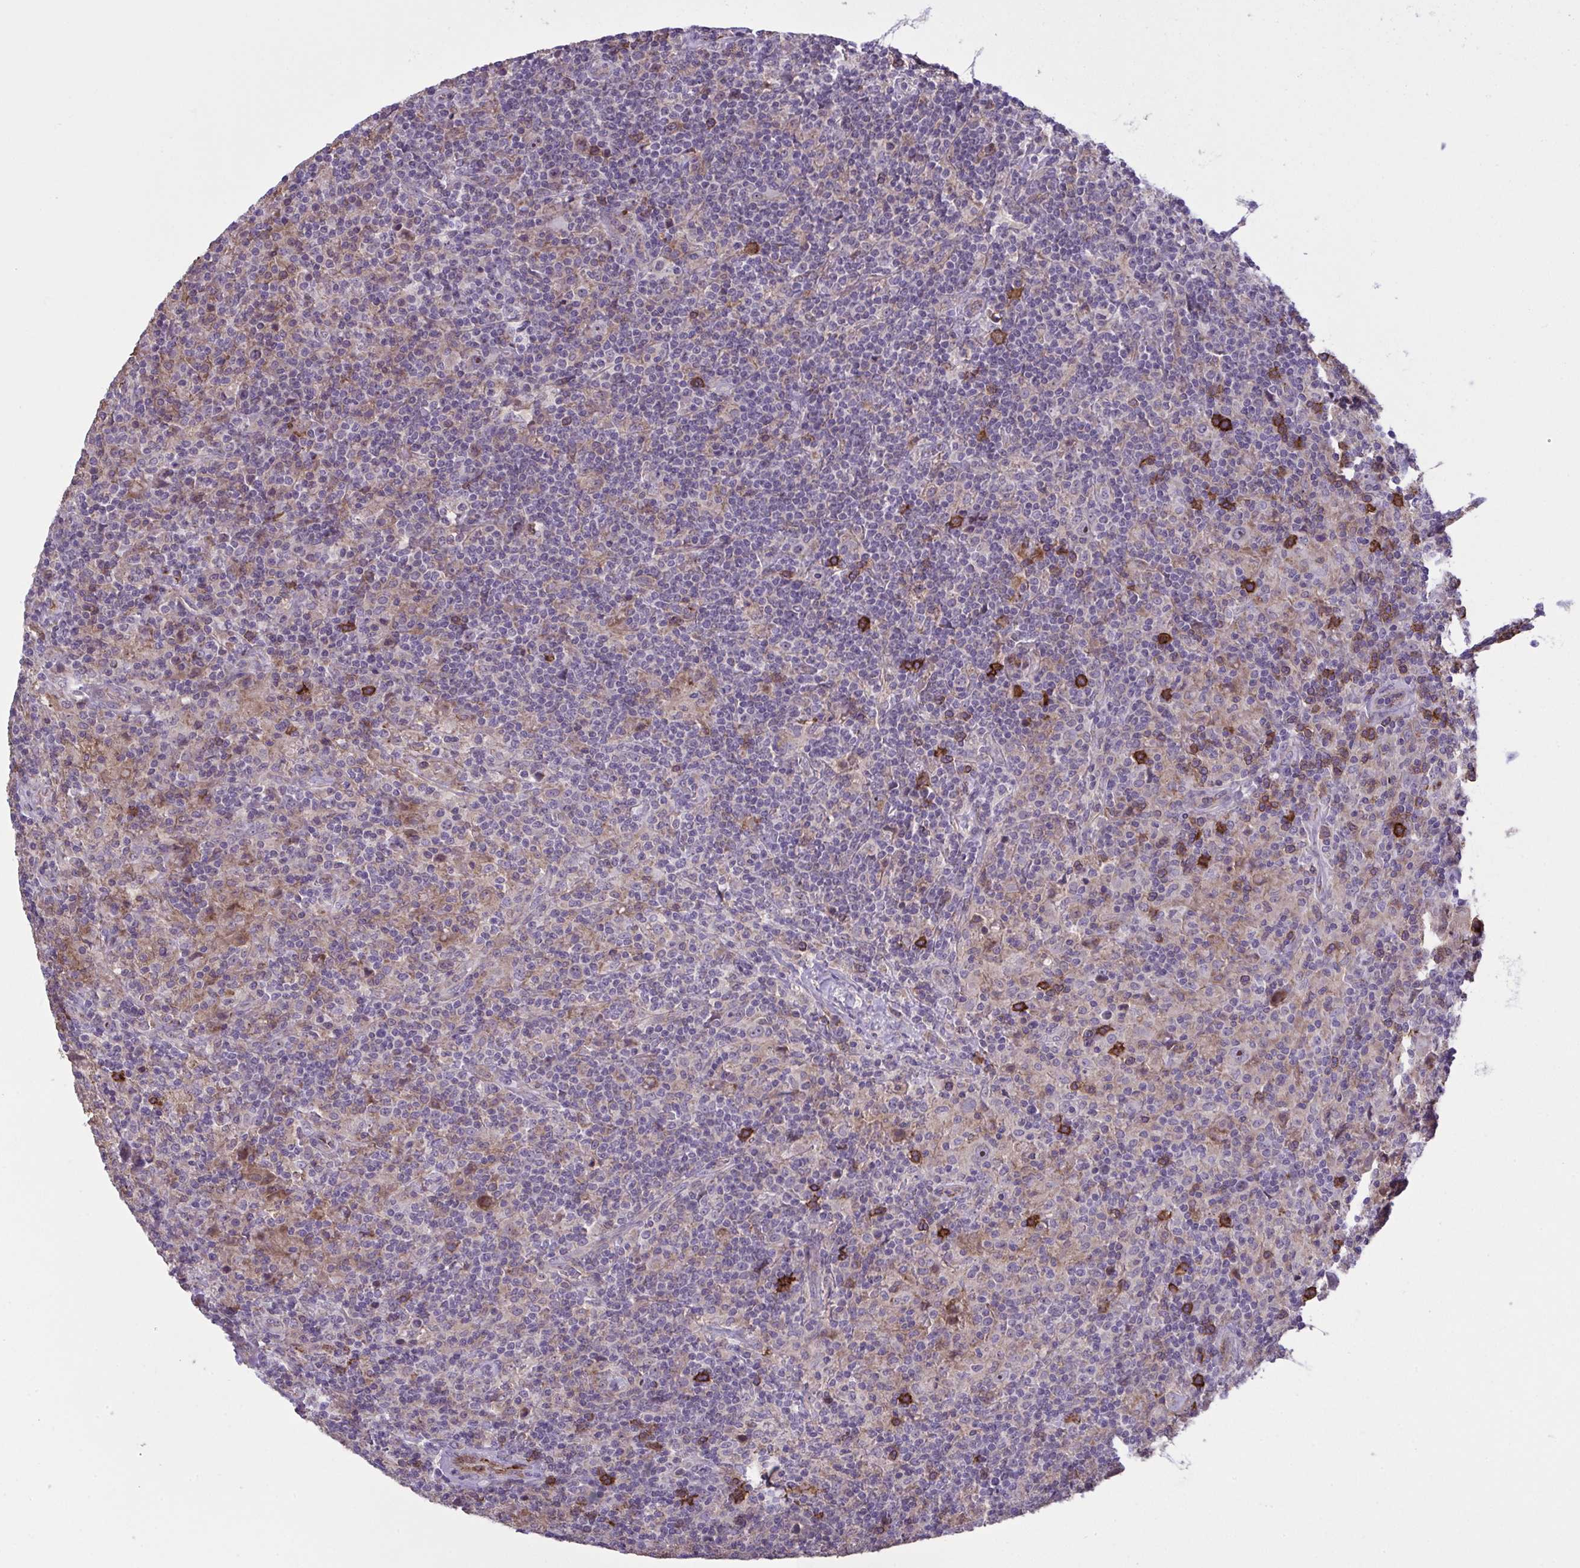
{"staining": {"intensity": "moderate", "quantity": "<25%", "location": "nuclear"}, "tissue": "lymphoma", "cell_type": "Tumor cells", "image_type": "cancer", "snomed": [{"axis": "morphology", "description": "Hodgkin's disease, NOS"}, {"axis": "topography", "description": "Lymph node"}], "caption": "Immunohistochemistry (IHC) photomicrograph of neoplastic tissue: human lymphoma stained using IHC demonstrates low levels of moderate protein expression localized specifically in the nuclear of tumor cells, appearing as a nuclear brown color.", "gene": "CD101", "patient": {"sex": "male", "age": 70}}